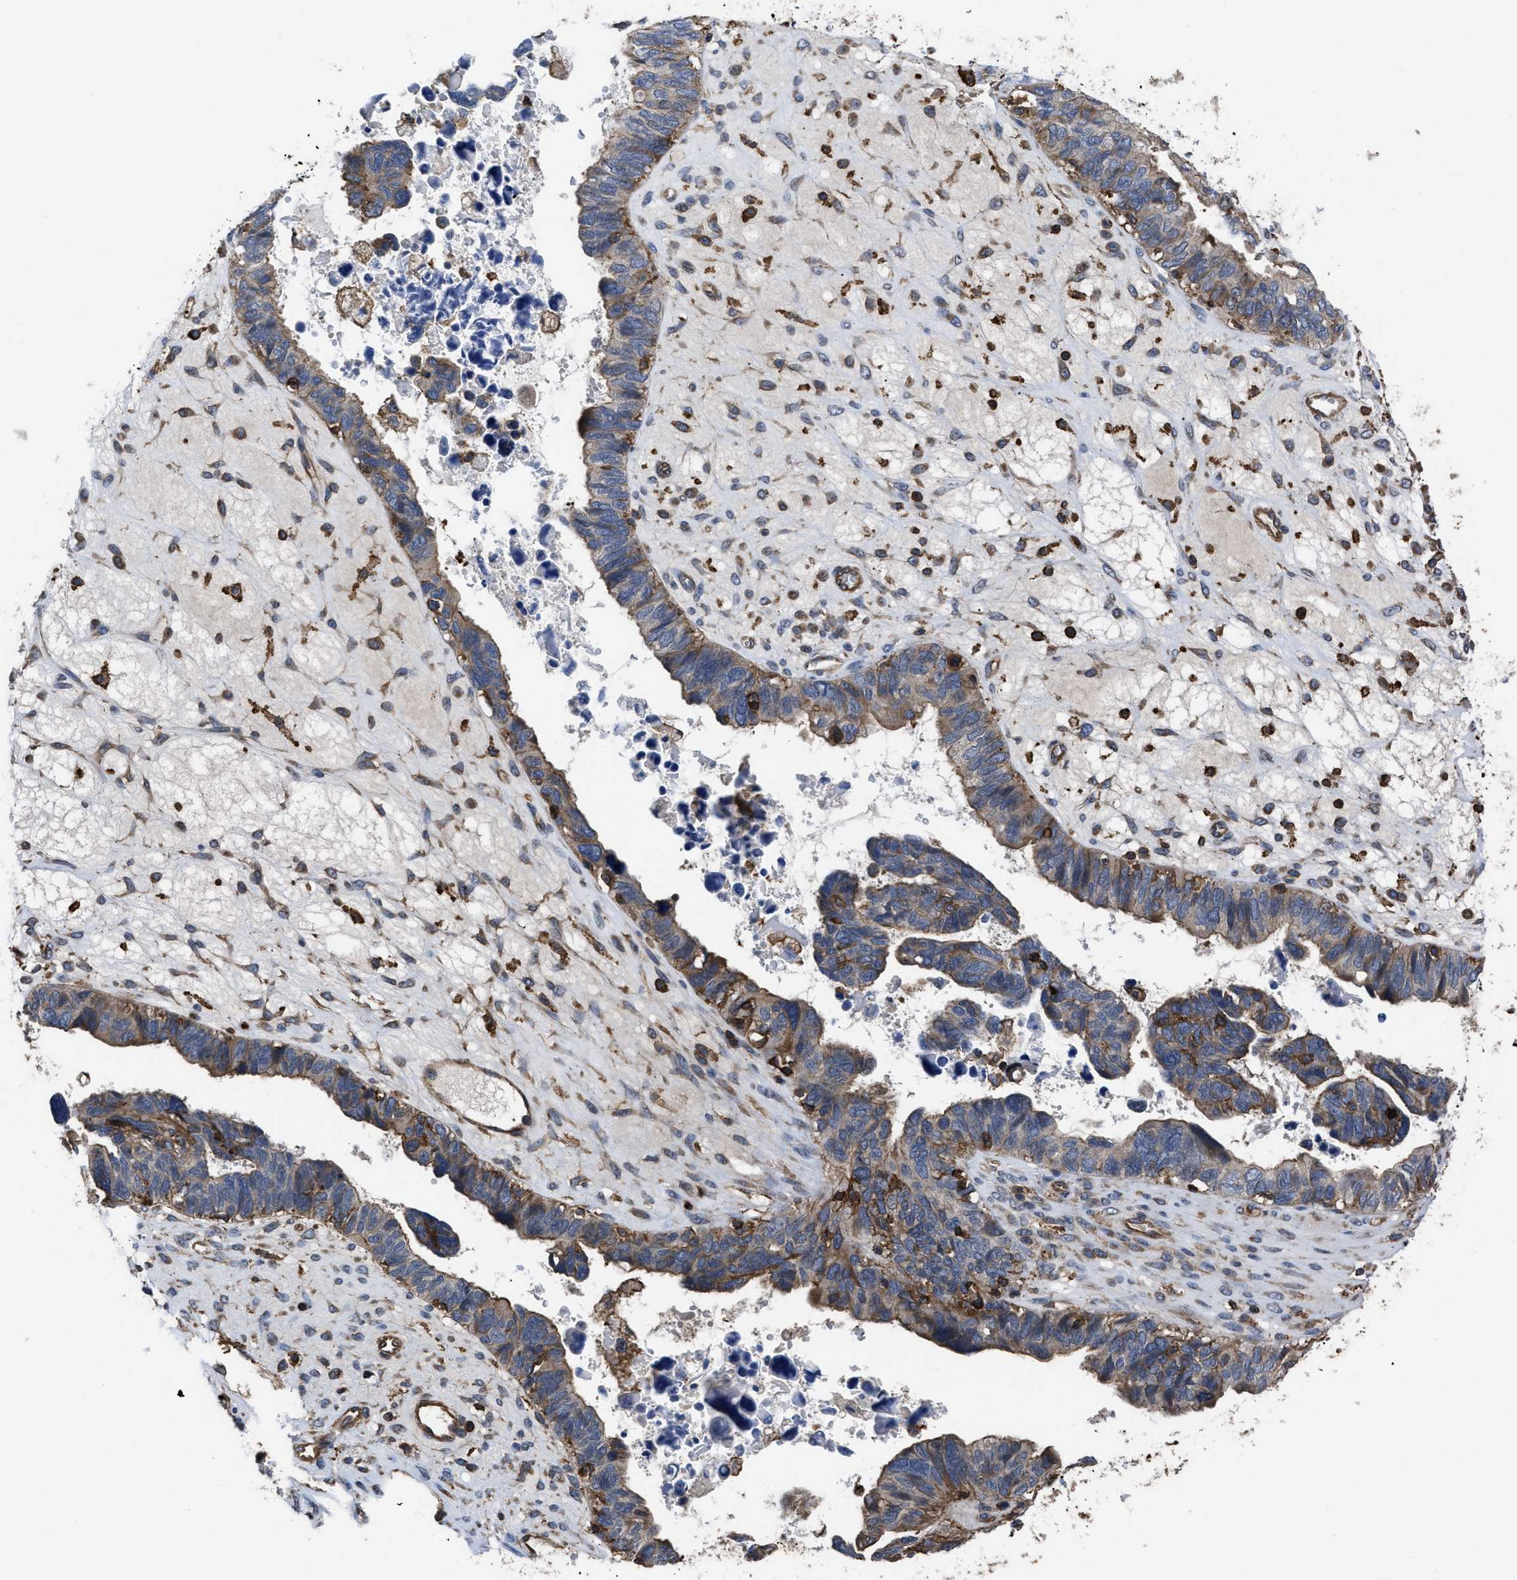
{"staining": {"intensity": "weak", "quantity": ">75%", "location": "cytoplasmic/membranous"}, "tissue": "ovarian cancer", "cell_type": "Tumor cells", "image_type": "cancer", "snomed": [{"axis": "morphology", "description": "Cystadenocarcinoma, serous, NOS"}, {"axis": "topography", "description": "Ovary"}], "caption": "Weak cytoplasmic/membranous protein staining is appreciated in approximately >75% of tumor cells in ovarian serous cystadenocarcinoma.", "gene": "SCUBE2", "patient": {"sex": "female", "age": 79}}